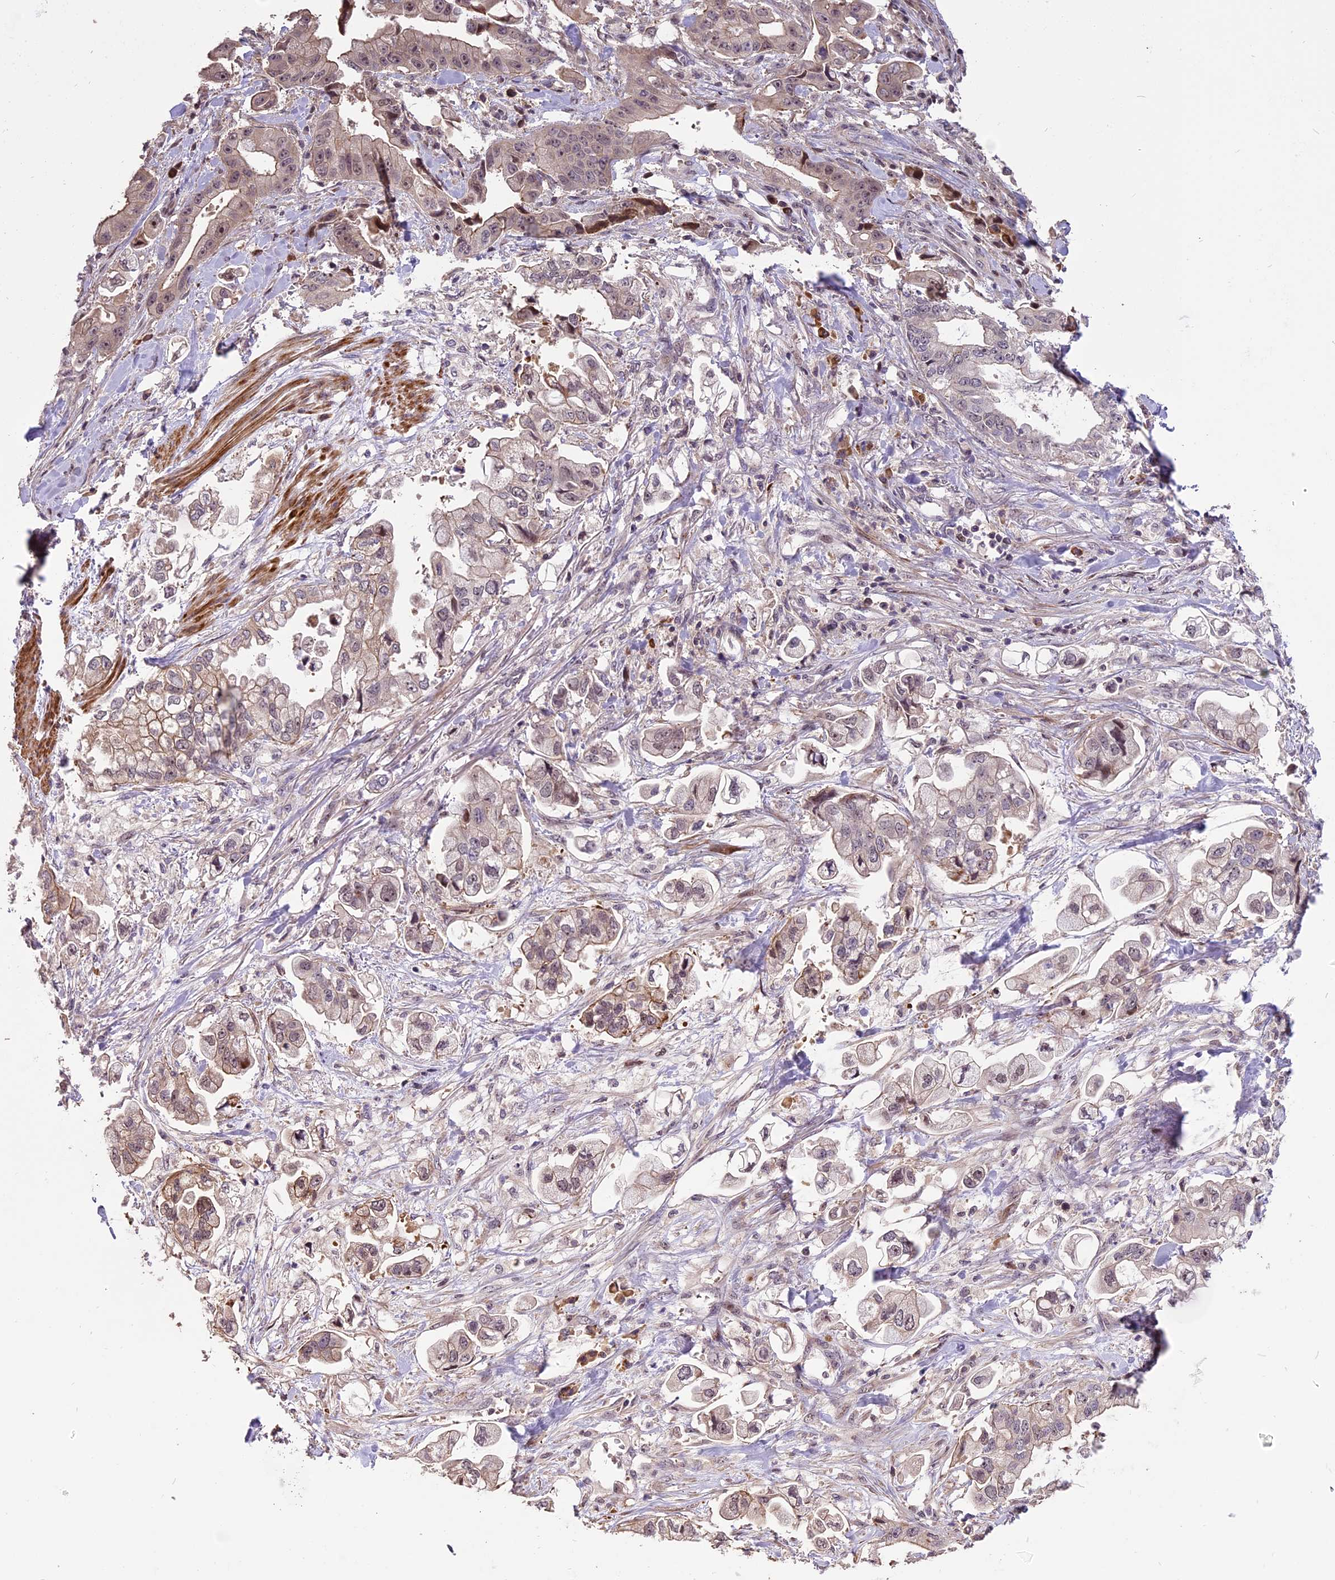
{"staining": {"intensity": "weak", "quantity": "<25%", "location": "cytoplasmic/membranous"}, "tissue": "stomach cancer", "cell_type": "Tumor cells", "image_type": "cancer", "snomed": [{"axis": "morphology", "description": "Adenocarcinoma, NOS"}, {"axis": "topography", "description": "Stomach"}], "caption": "Immunohistochemistry (IHC) image of neoplastic tissue: stomach cancer (adenocarcinoma) stained with DAB exhibits no significant protein expression in tumor cells. (DAB (3,3'-diaminobenzidine) immunohistochemistry visualized using brightfield microscopy, high magnification).", "gene": "ENHO", "patient": {"sex": "male", "age": 62}}